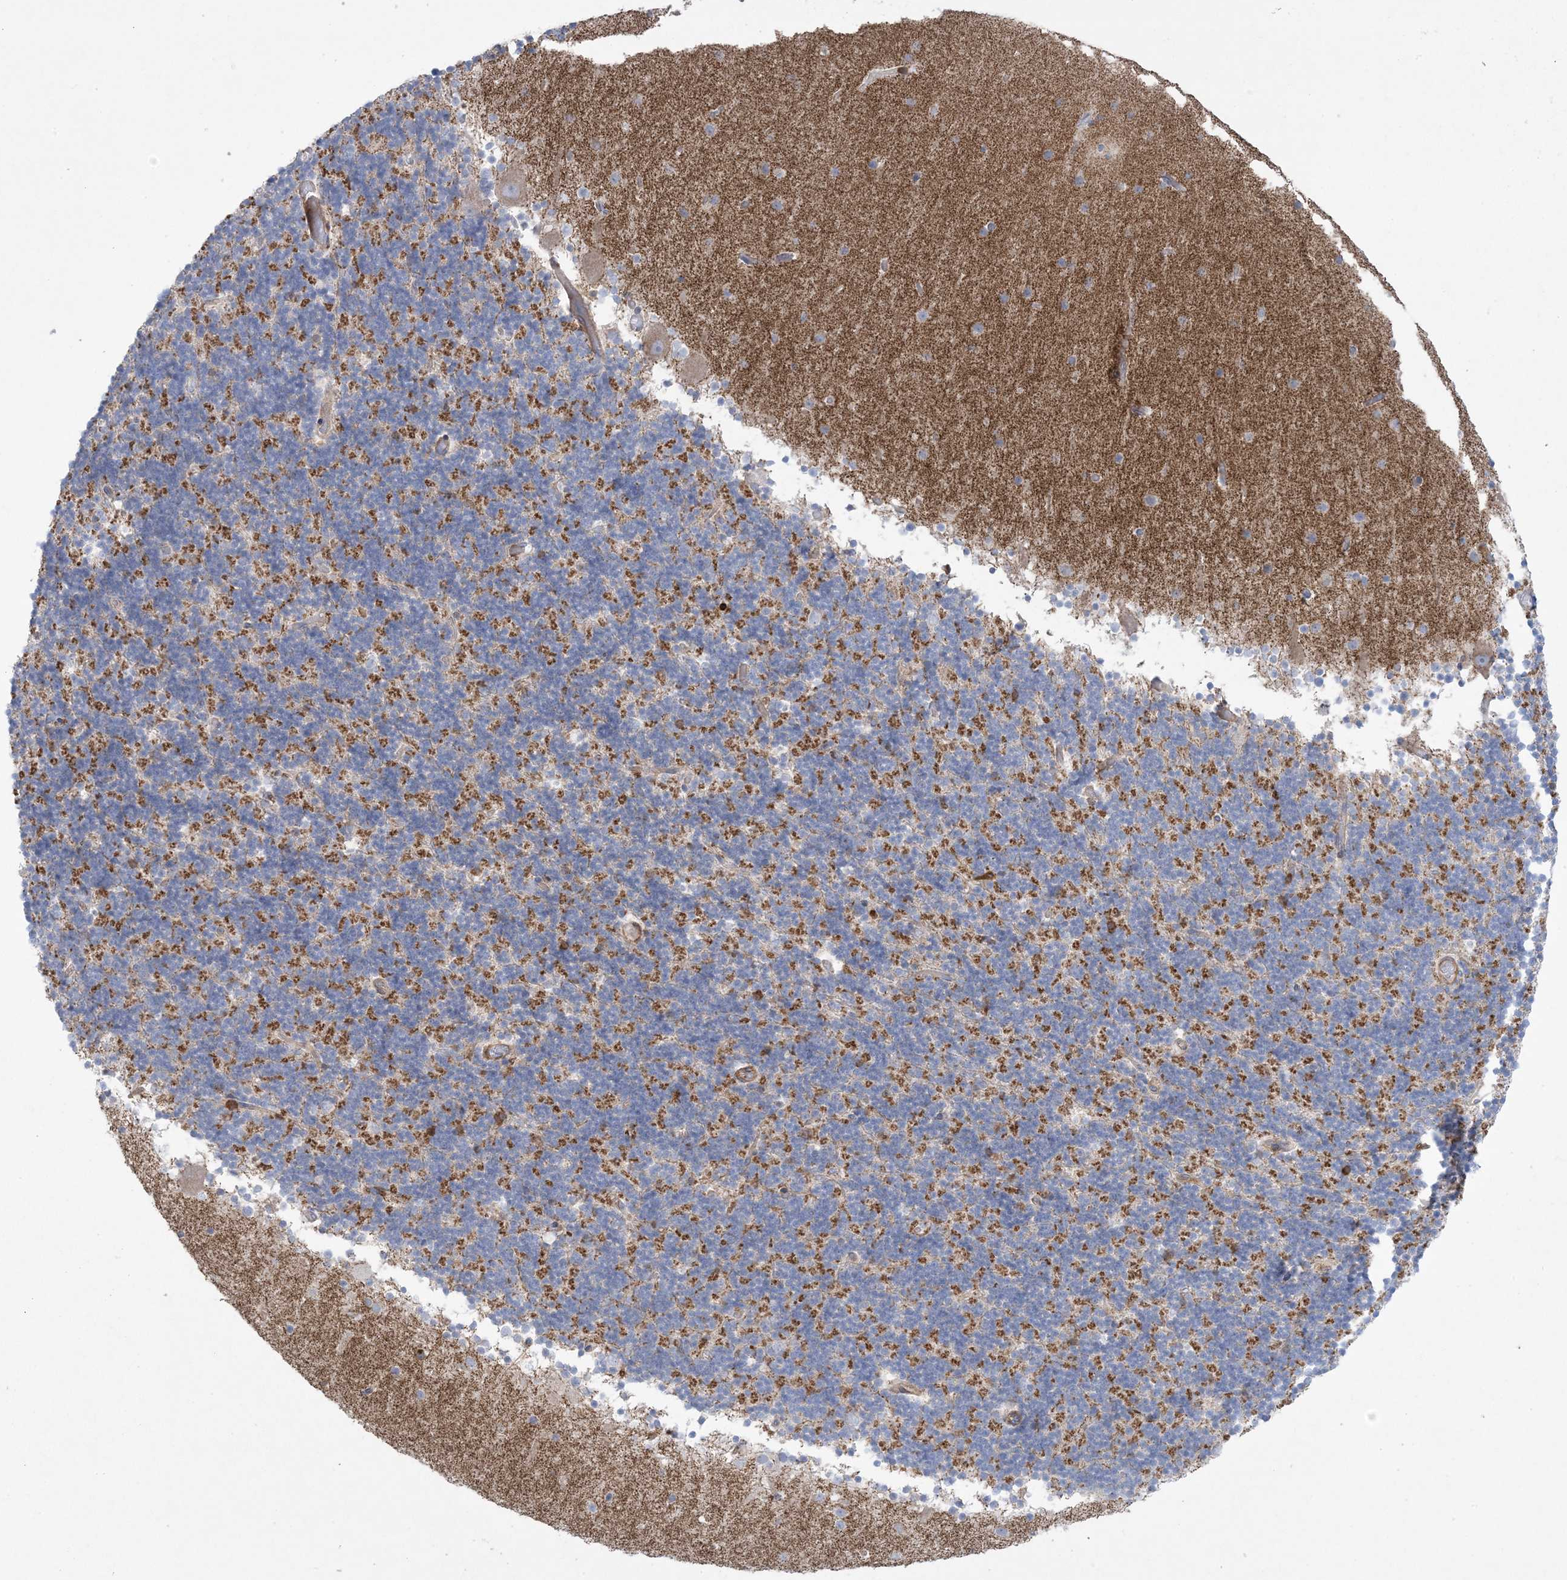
{"staining": {"intensity": "negative", "quantity": "none", "location": "none"}, "tissue": "cerebellum", "cell_type": "Cells in granular layer", "image_type": "normal", "snomed": [{"axis": "morphology", "description": "Normal tissue, NOS"}, {"axis": "topography", "description": "Cerebellum"}], "caption": "Immunohistochemistry (IHC) micrograph of unremarkable cerebellum: cerebellum stained with DAB (3,3'-diaminobenzidine) shows no significant protein expression in cells in granular layer.", "gene": "ARHGAP30", "patient": {"sex": "male", "age": 57}}